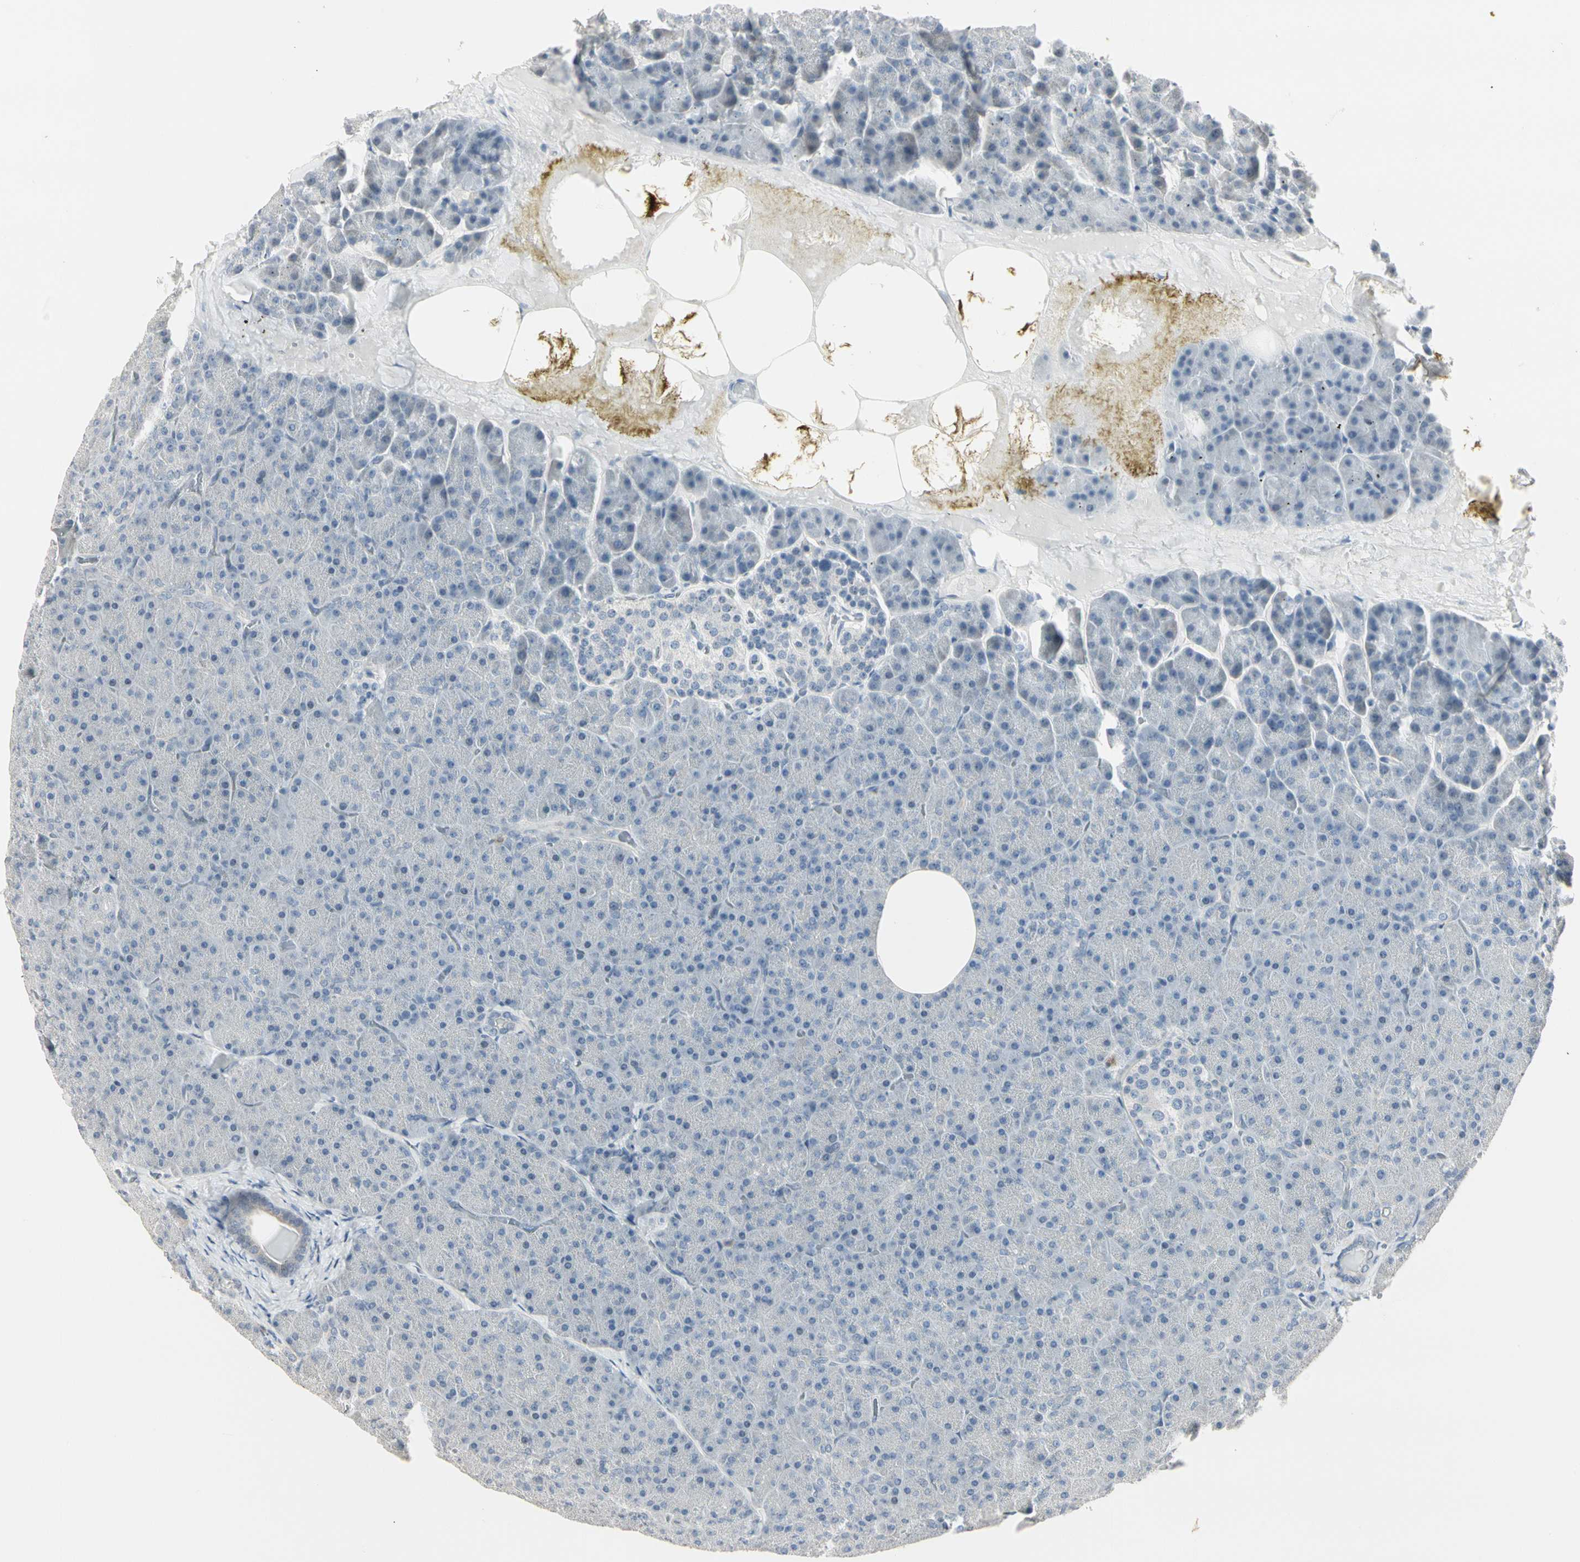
{"staining": {"intensity": "negative", "quantity": "none", "location": "none"}, "tissue": "pancreas", "cell_type": "Exocrine glandular cells", "image_type": "normal", "snomed": [{"axis": "morphology", "description": "Normal tissue, NOS"}, {"axis": "topography", "description": "Pancreas"}], "caption": "Exocrine glandular cells show no significant protein expression in normal pancreas.", "gene": "DMPK", "patient": {"sex": "female", "age": 35}}